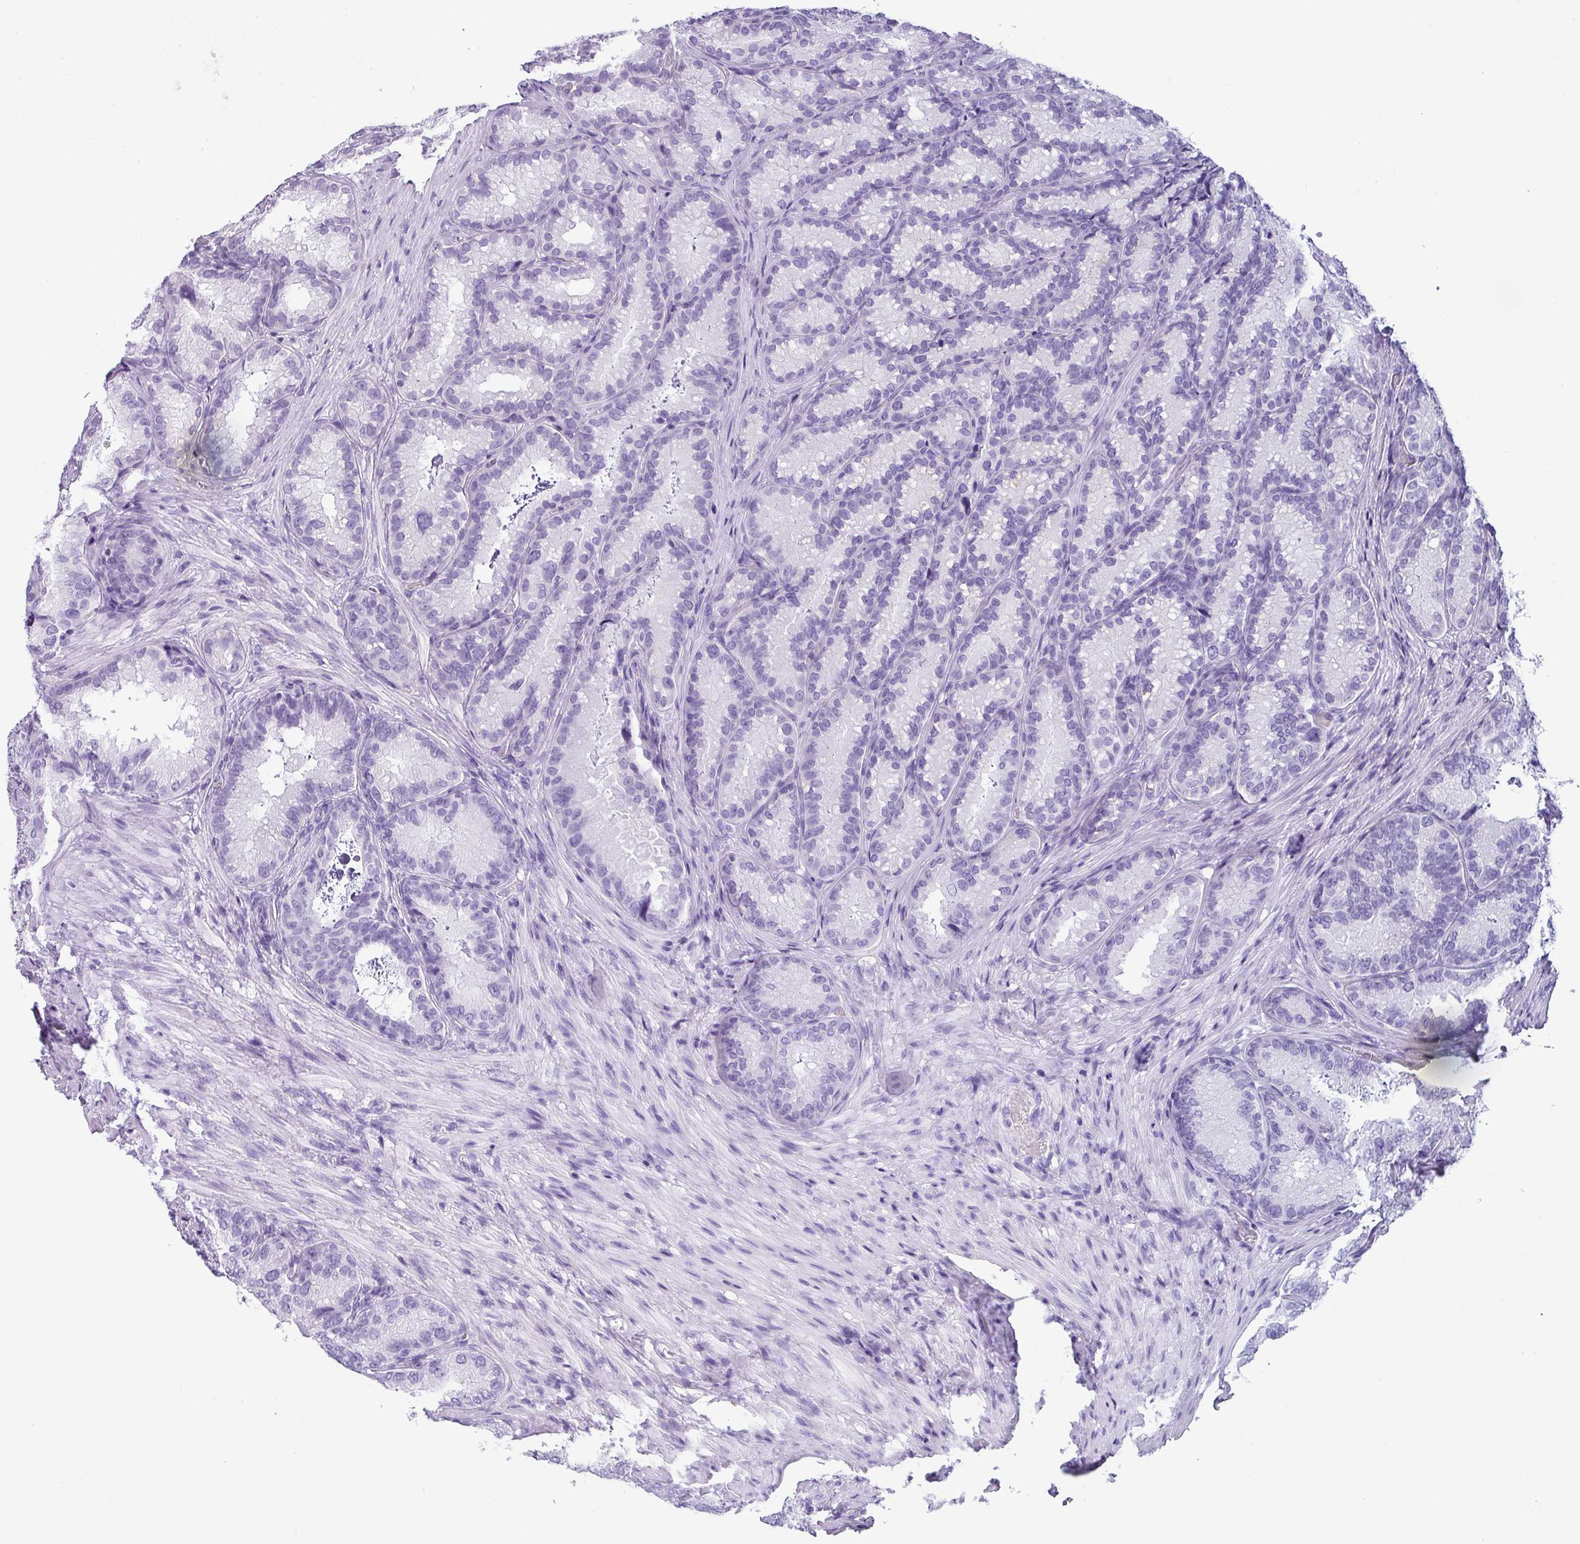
{"staining": {"intensity": "weak", "quantity": "<25%", "location": "cytoplasmic/membranous"}, "tissue": "seminal vesicle", "cell_type": "Glandular cells", "image_type": "normal", "snomed": [{"axis": "morphology", "description": "Normal tissue, NOS"}, {"axis": "topography", "description": "Seminal veicle"}], "caption": "Glandular cells show no significant protein staining in normal seminal vesicle.", "gene": "PALS2", "patient": {"sex": "male", "age": 58}}